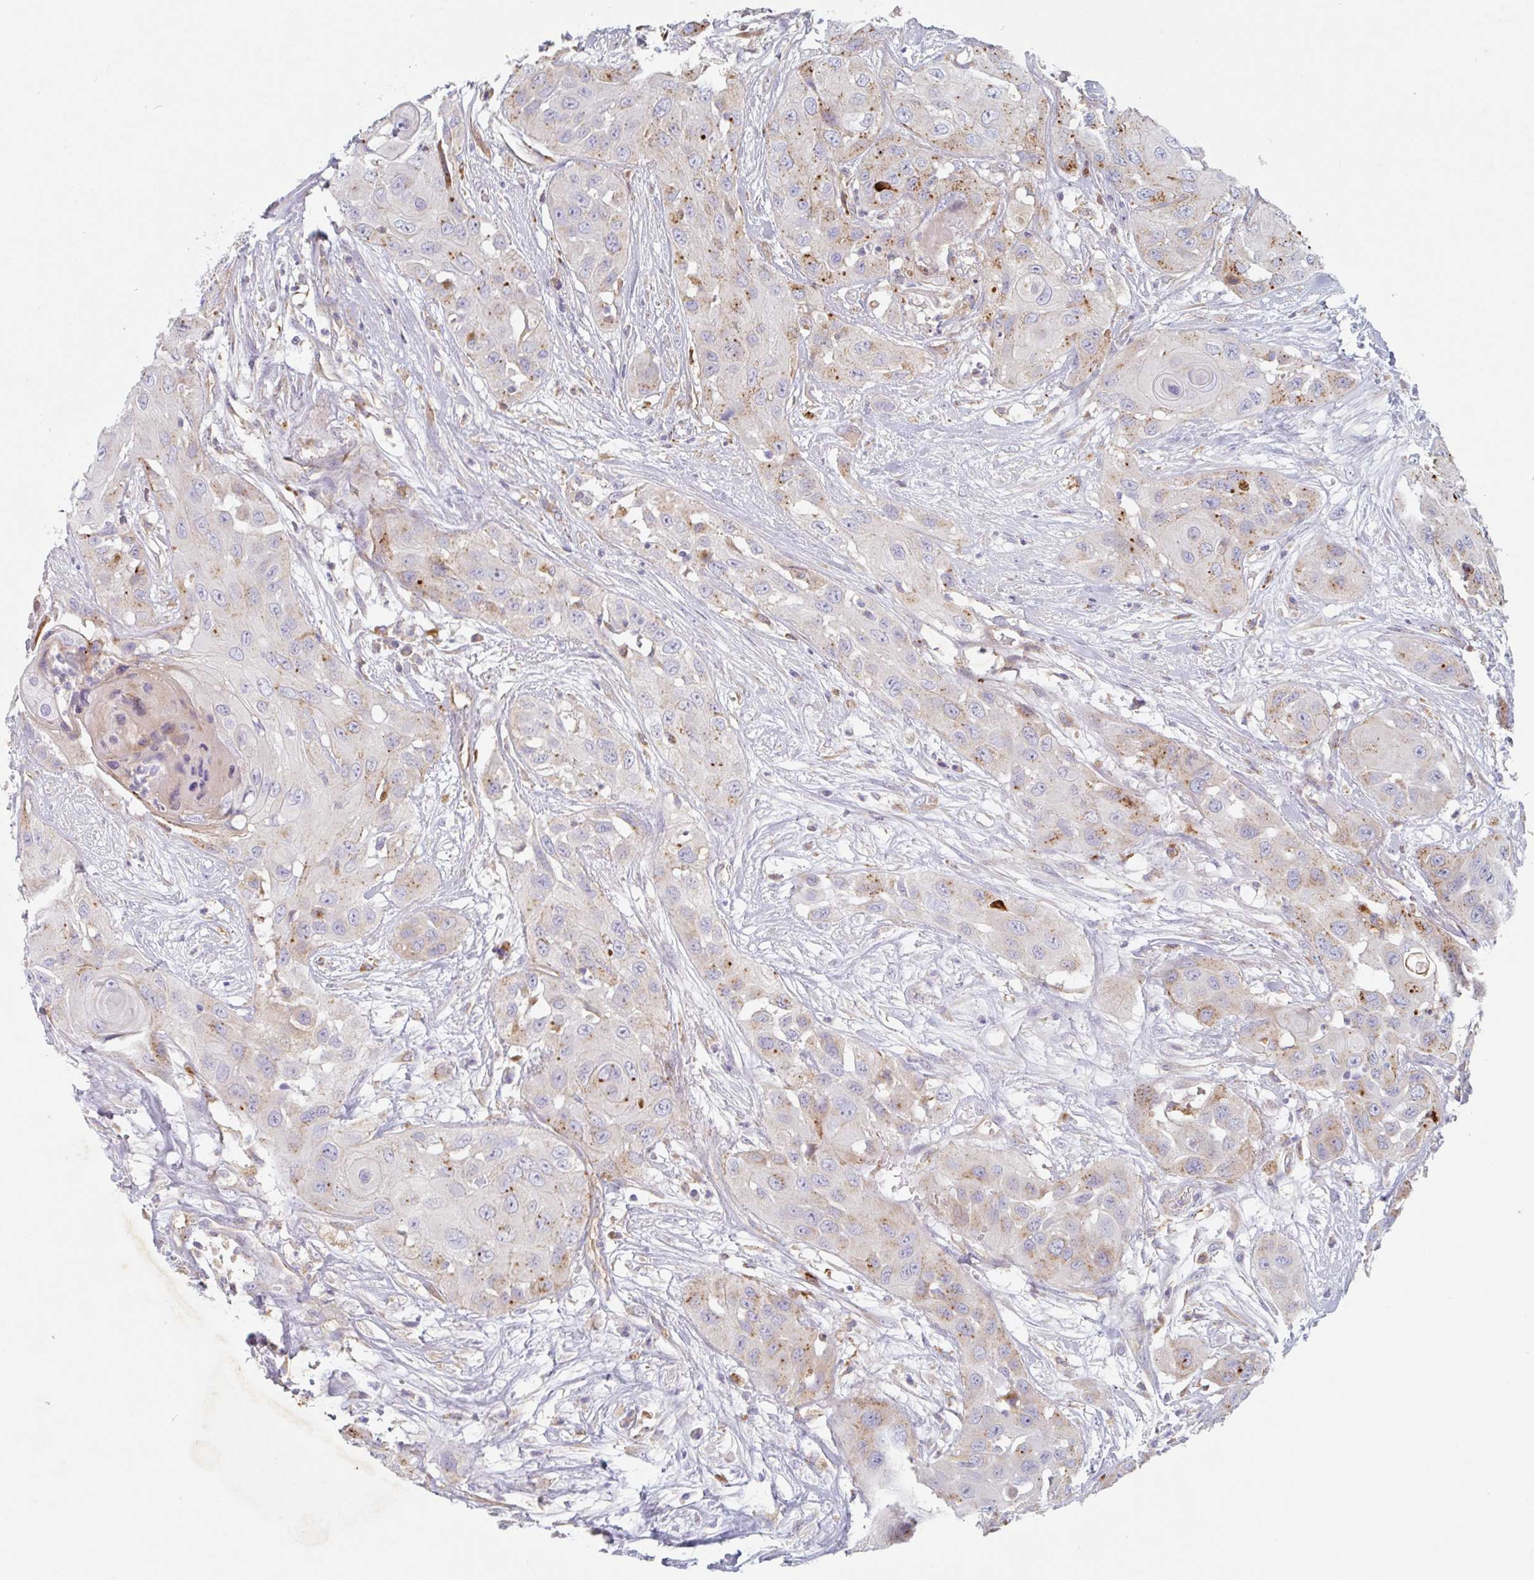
{"staining": {"intensity": "moderate", "quantity": "25%-75%", "location": "cytoplasmic/membranous"}, "tissue": "head and neck cancer", "cell_type": "Tumor cells", "image_type": "cancer", "snomed": [{"axis": "morphology", "description": "Squamous cell carcinoma, NOS"}, {"axis": "topography", "description": "Head-Neck"}], "caption": "A high-resolution micrograph shows immunohistochemistry (IHC) staining of head and neck cancer (squamous cell carcinoma), which demonstrates moderate cytoplasmic/membranous expression in about 25%-75% of tumor cells.", "gene": "MANBA", "patient": {"sex": "male", "age": 83}}